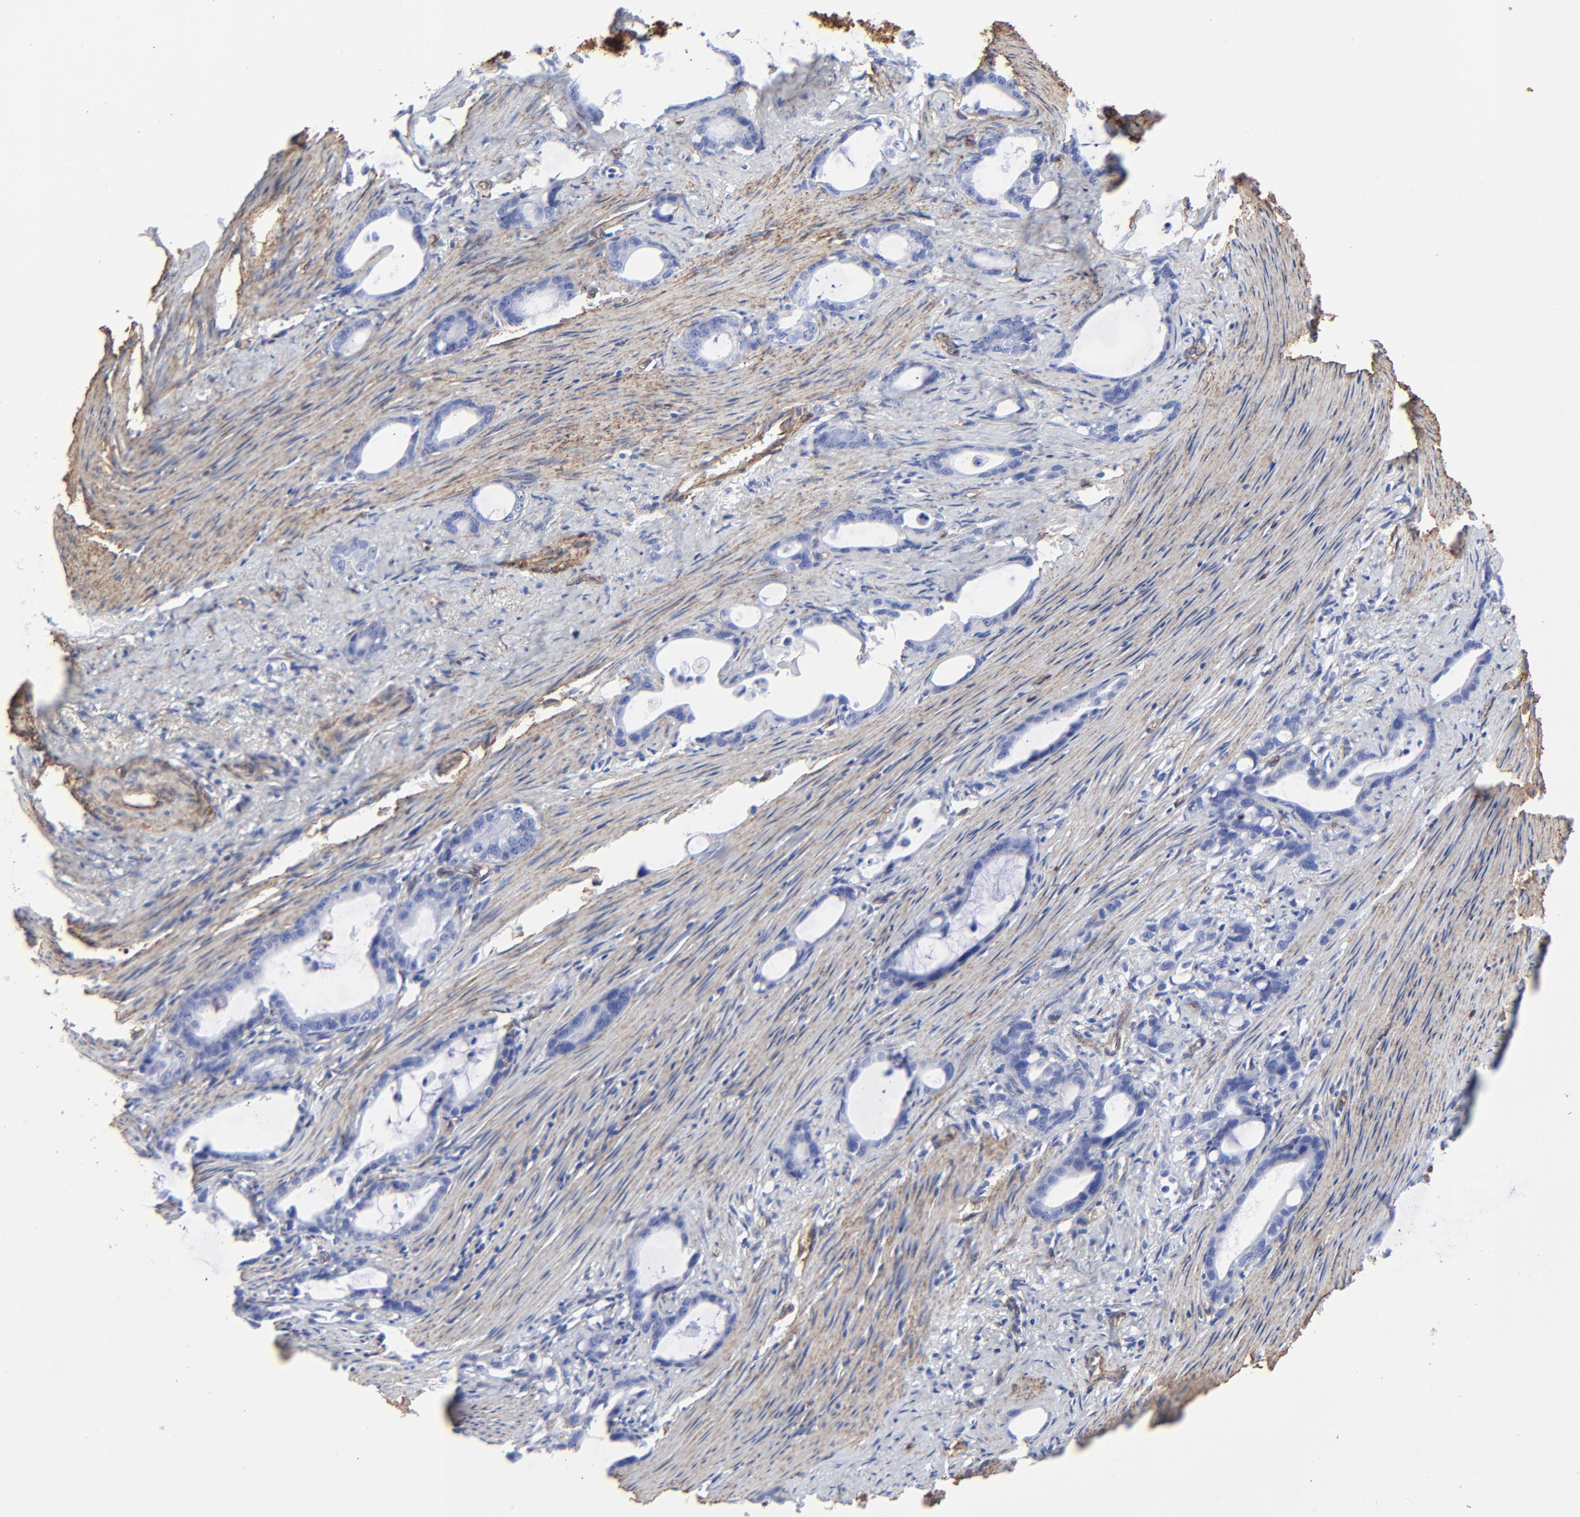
{"staining": {"intensity": "negative", "quantity": "none", "location": "none"}, "tissue": "stomach cancer", "cell_type": "Tumor cells", "image_type": "cancer", "snomed": [{"axis": "morphology", "description": "Adenocarcinoma, NOS"}, {"axis": "topography", "description": "Stomach"}], "caption": "A histopathology image of adenocarcinoma (stomach) stained for a protein shows no brown staining in tumor cells.", "gene": "CAV1", "patient": {"sex": "female", "age": 75}}